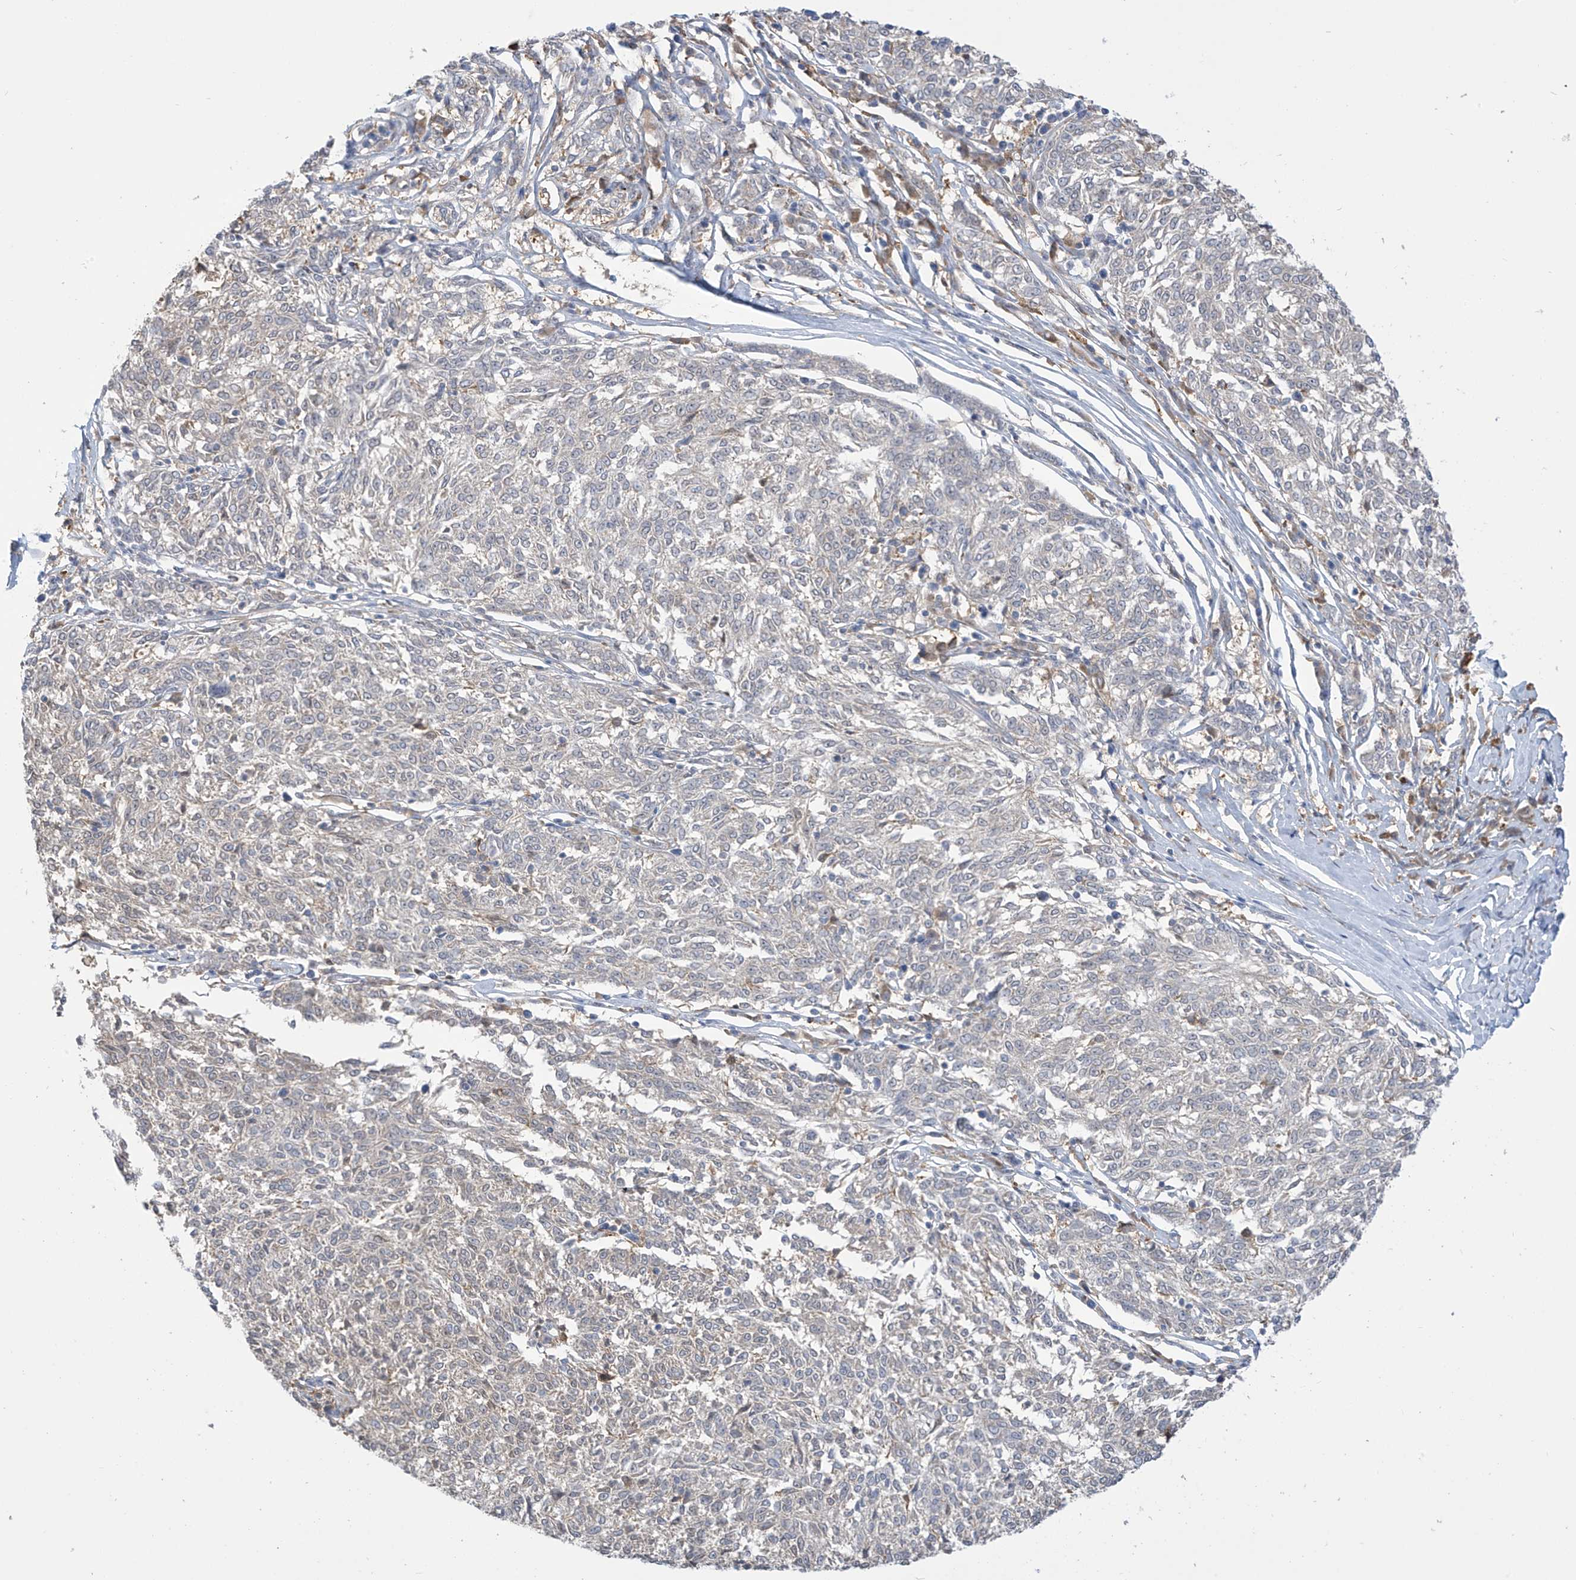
{"staining": {"intensity": "negative", "quantity": "none", "location": "none"}, "tissue": "melanoma", "cell_type": "Tumor cells", "image_type": "cancer", "snomed": [{"axis": "morphology", "description": "Malignant melanoma, NOS"}, {"axis": "topography", "description": "Skin"}], "caption": "Immunohistochemistry (IHC) of human melanoma reveals no positivity in tumor cells.", "gene": "IDH1", "patient": {"sex": "female", "age": 72}}